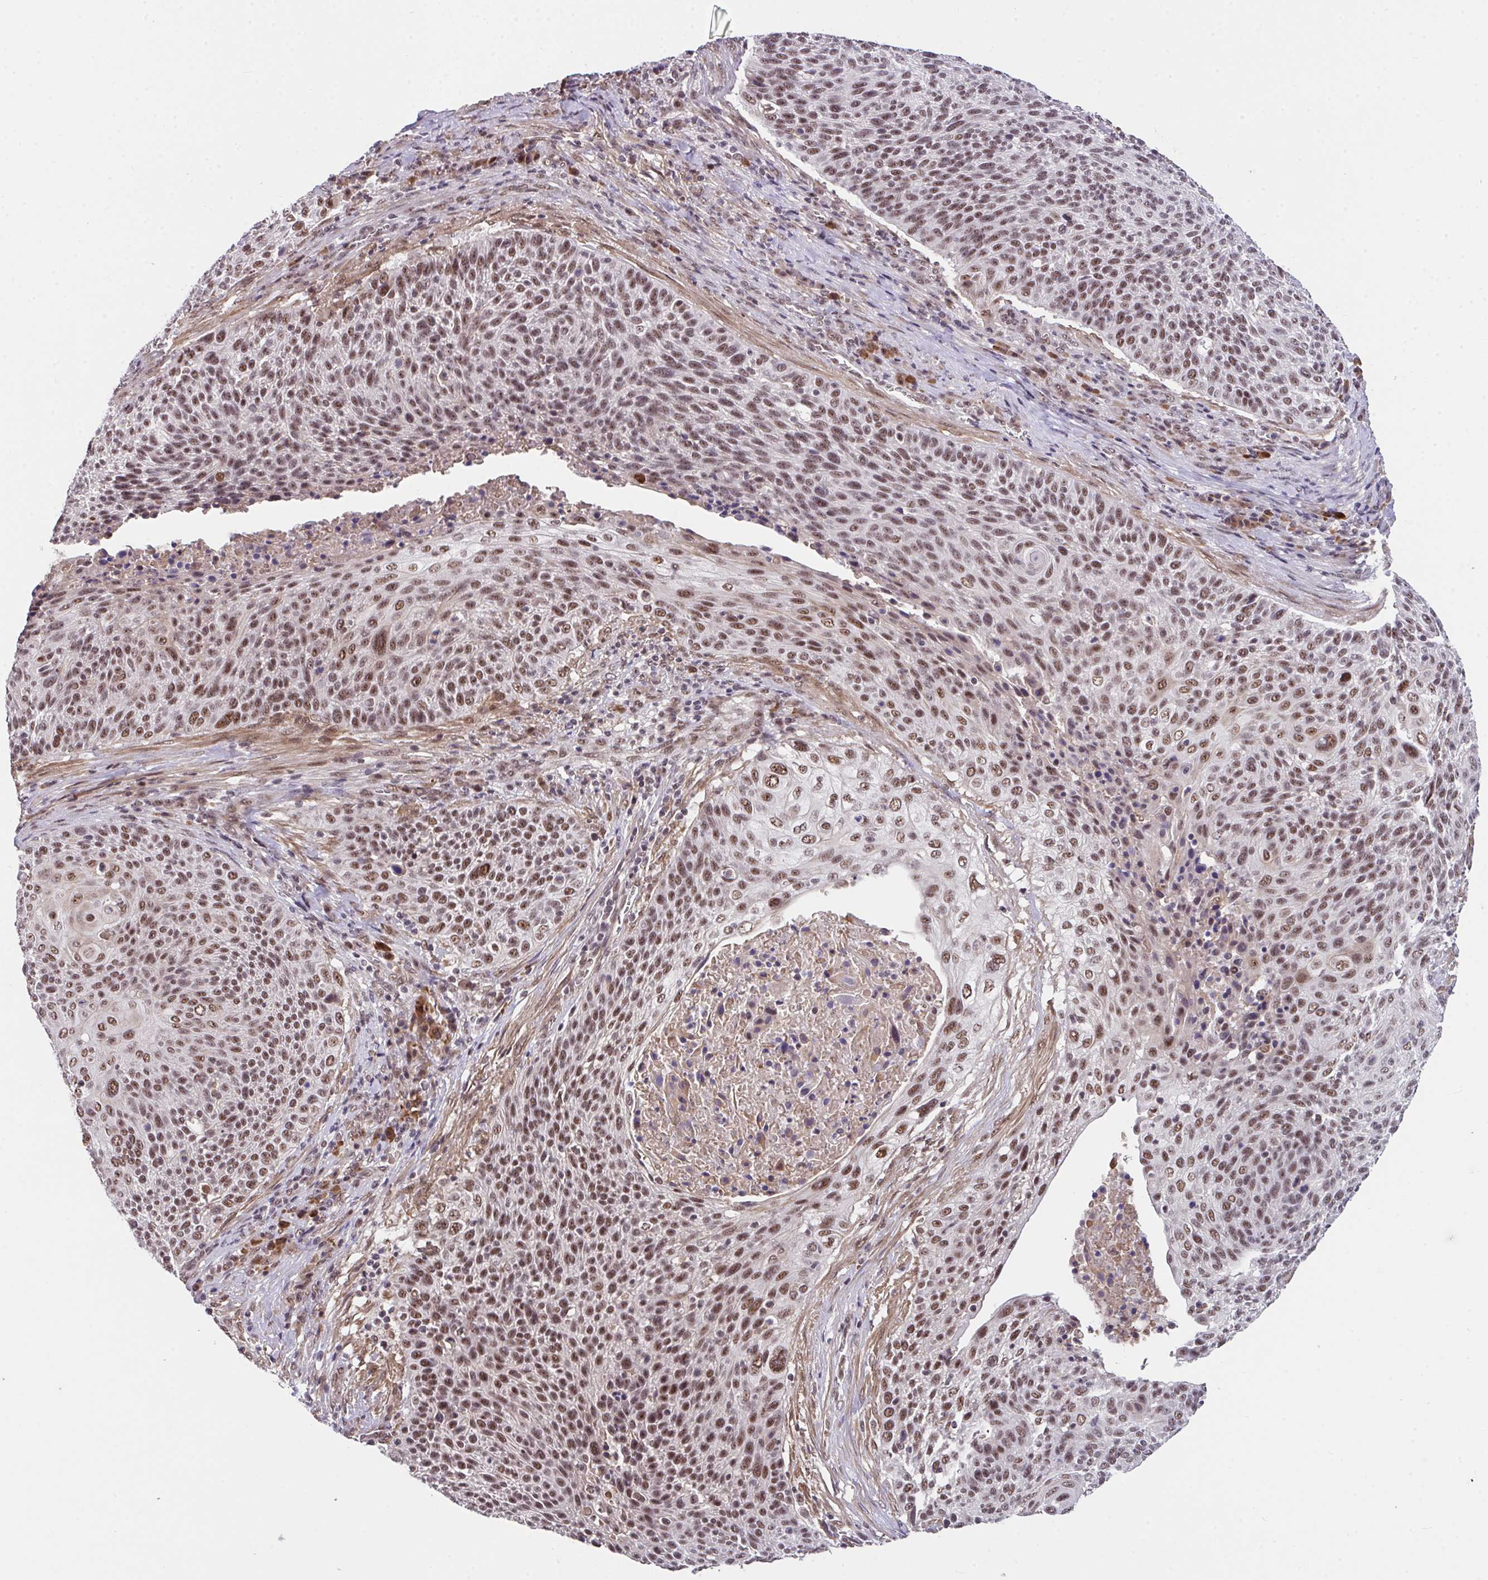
{"staining": {"intensity": "moderate", "quantity": ">75%", "location": "nuclear"}, "tissue": "cervical cancer", "cell_type": "Tumor cells", "image_type": "cancer", "snomed": [{"axis": "morphology", "description": "Squamous cell carcinoma, NOS"}, {"axis": "topography", "description": "Cervix"}], "caption": "Immunohistochemical staining of cervical cancer shows moderate nuclear protein staining in approximately >75% of tumor cells.", "gene": "RBBP6", "patient": {"sex": "female", "age": 31}}